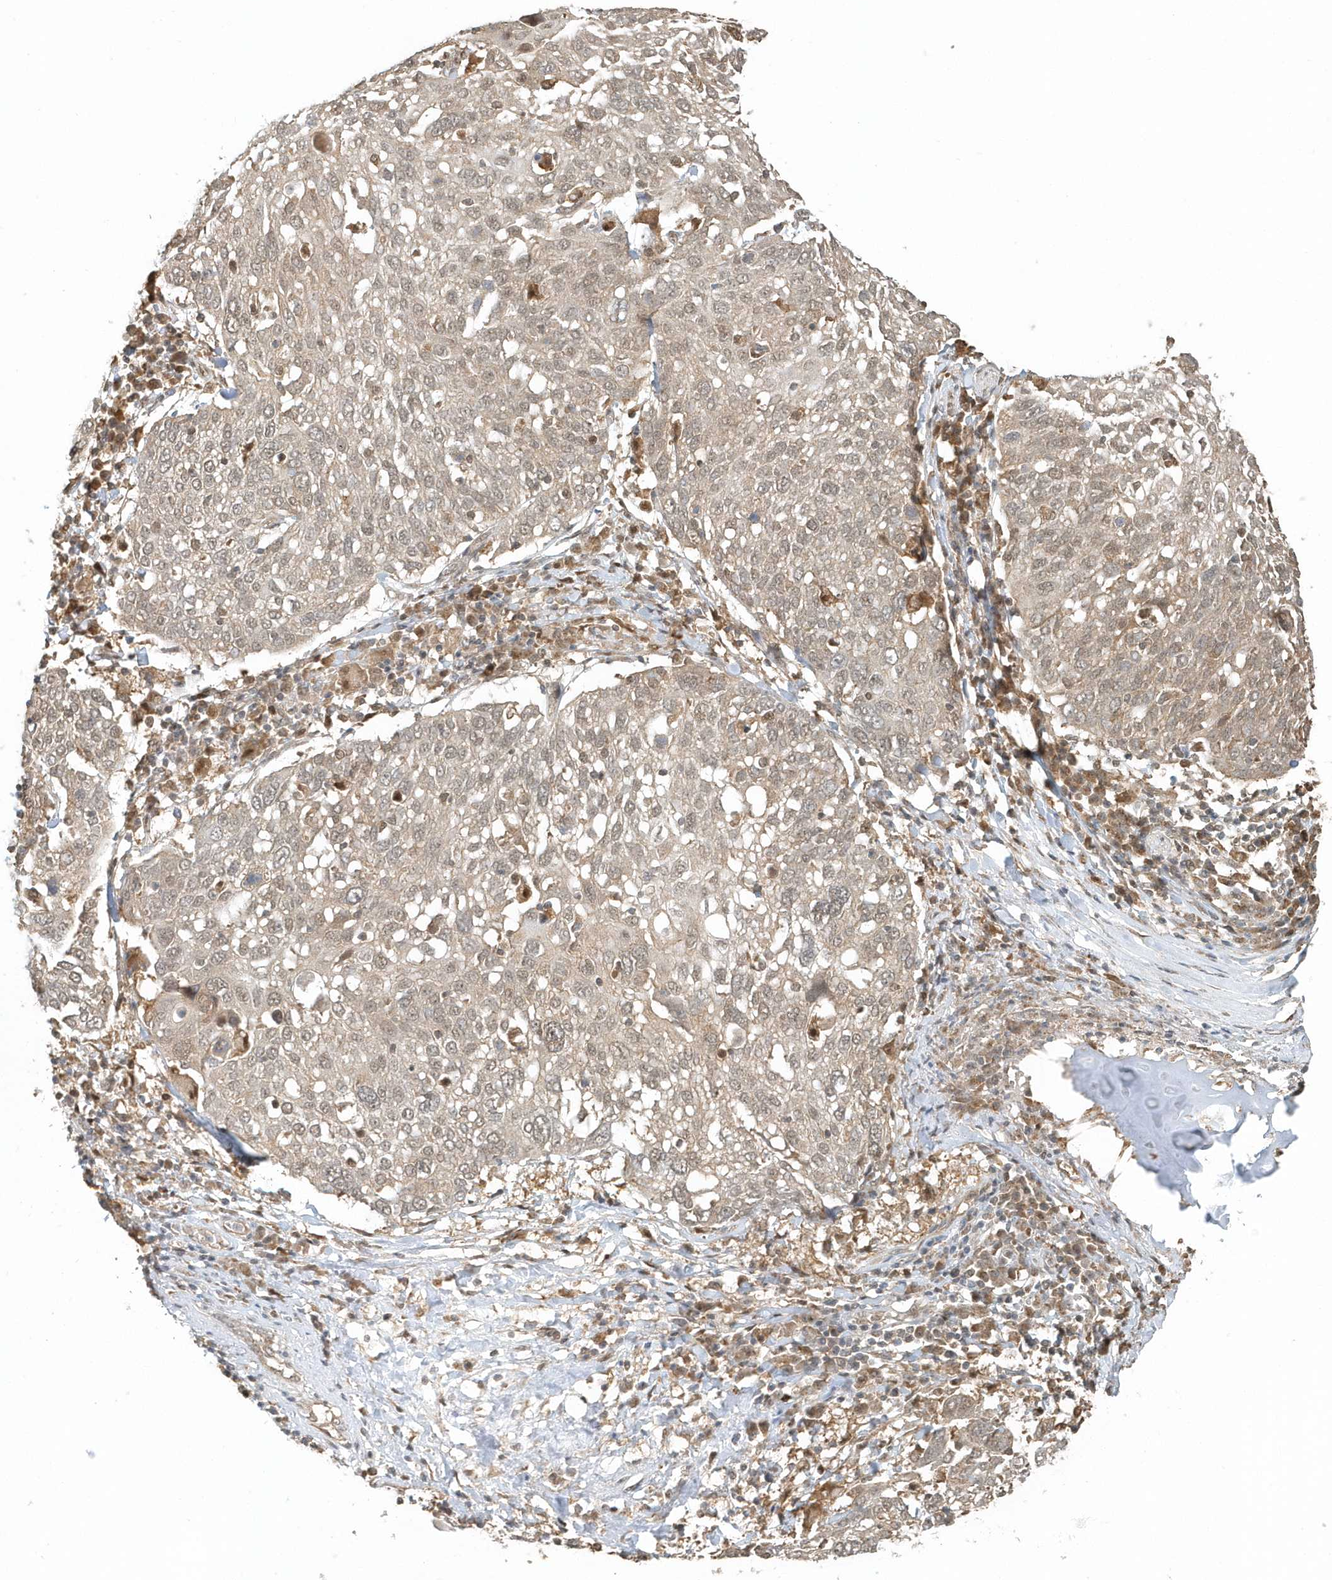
{"staining": {"intensity": "weak", "quantity": ">75%", "location": "nuclear"}, "tissue": "lung cancer", "cell_type": "Tumor cells", "image_type": "cancer", "snomed": [{"axis": "morphology", "description": "Squamous cell carcinoma, NOS"}, {"axis": "topography", "description": "Lung"}], "caption": "Lung cancer (squamous cell carcinoma) stained for a protein (brown) shows weak nuclear positive positivity in about >75% of tumor cells.", "gene": "PSMD6", "patient": {"sex": "male", "age": 65}}